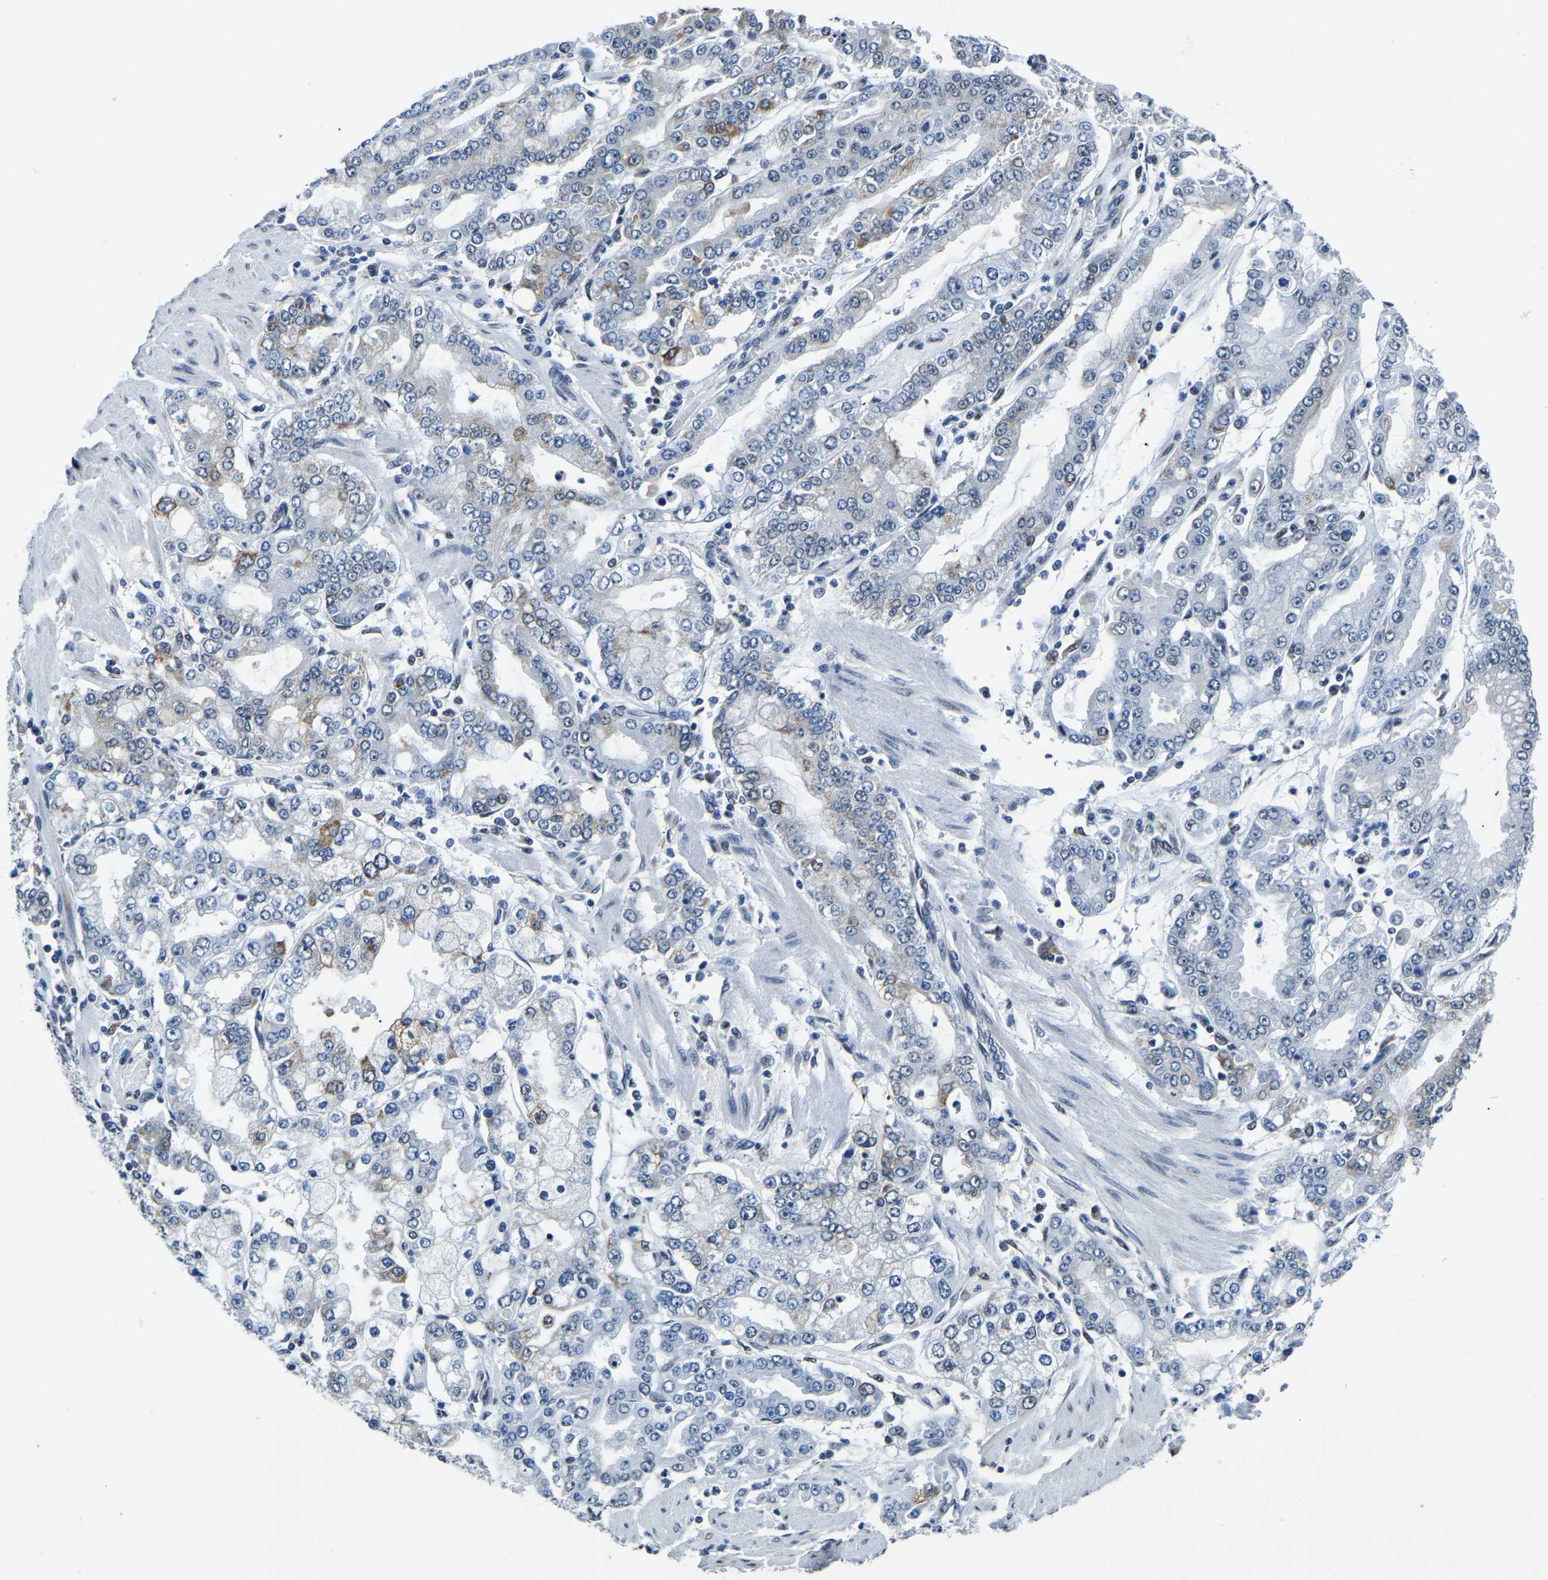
{"staining": {"intensity": "weak", "quantity": "<25%", "location": "nuclear"}, "tissue": "stomach cancer", "cell_type": "Tumor cells", "image_type": "cancer", "snomed": [{"axis": "morphology", "description": "Adenocarcinoma, NOS"}, {"axis": "topography", "description": "Stomach"}], "caption": "An image of stomach cancer (adenocarcinoma) stained for a protein reveals no brown staining in tumor cells.", "gene": "BNIP3L", "patient": {"sex": "male", "age": 76}}